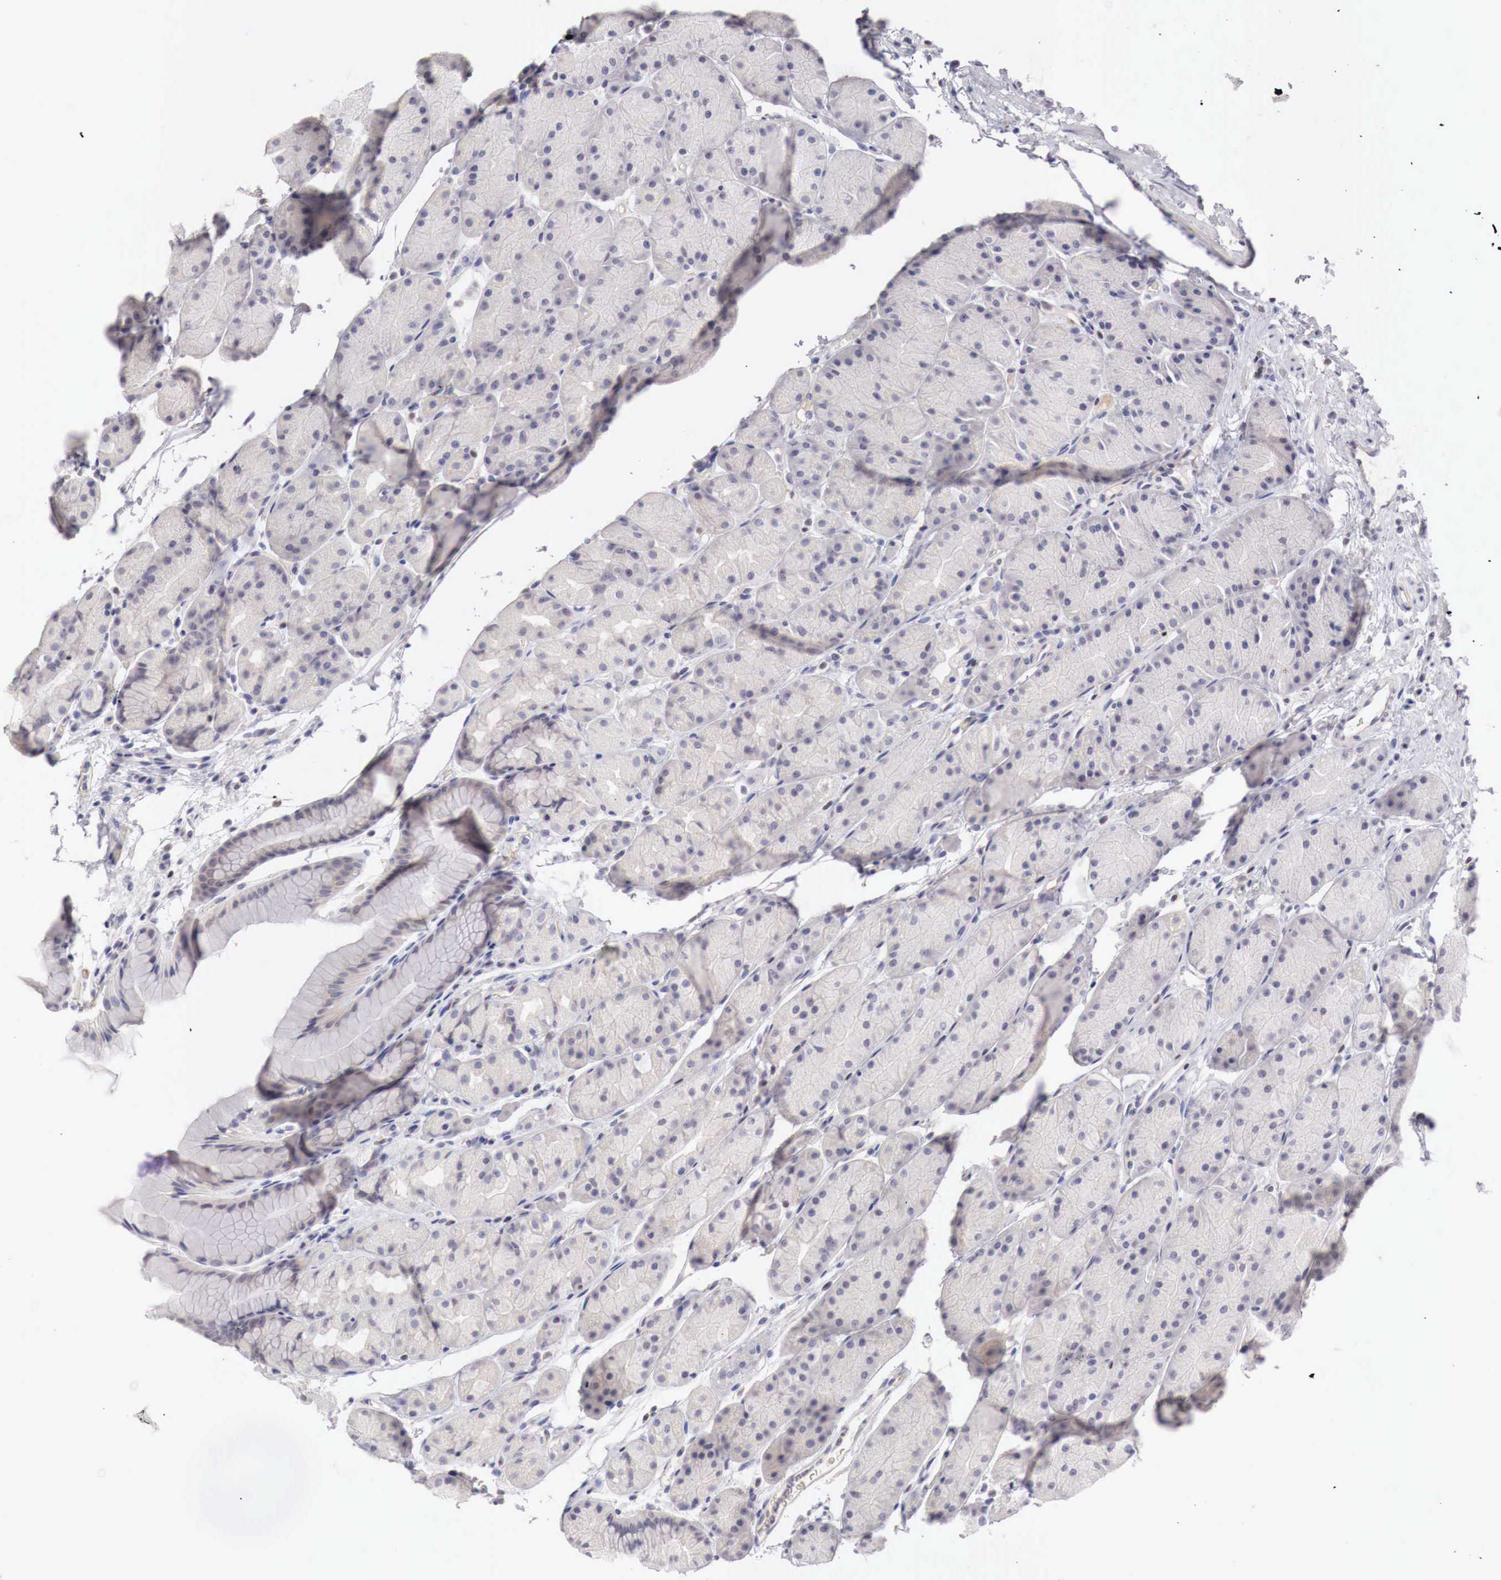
{"staining": {"intensity": "negative", "quantity": "none", "location": "none"}, "tissue": "stomach", "cell_type": "Glandular cells", "image_type": "normal", "snomed": [{"axis": "morphology", "description": "Adenocarcinoma, NOS"}, {"axis": "topography", "description": "Stomach, upper"}], "caption": "This is a photomicrograph of immunohistochemistry (IHC) staining of unremarkable stomach, which shows no staining in glandular cells. (Immunohistochemistry, brightfield microscopy, high magnification).", "gene": "GATA1", "patient": {"sex": "male", "age": 47}}